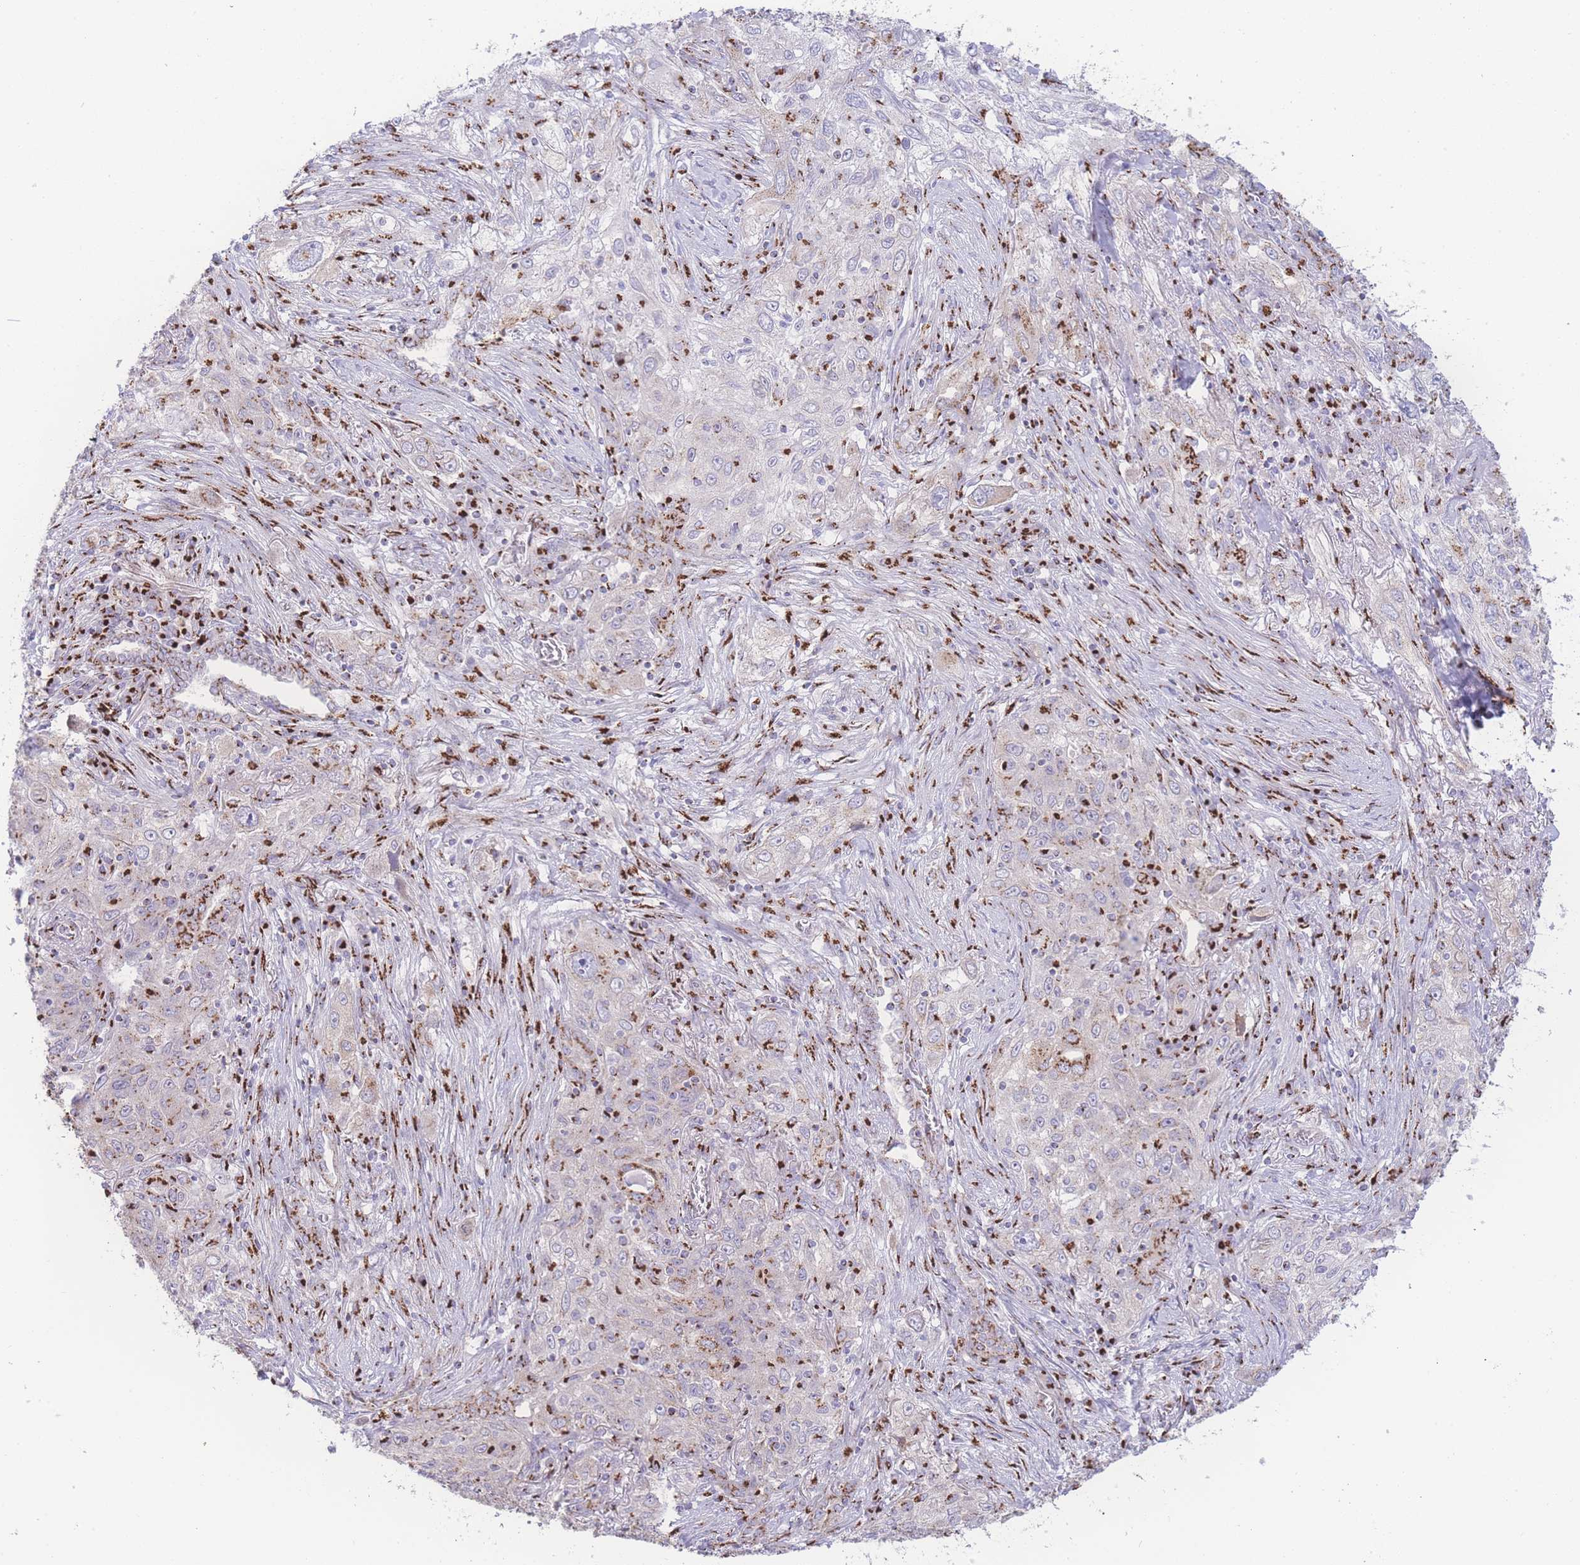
{"staining": {"intensity": "moderate", "quantity": "<25%", "location": "cytoplasmic/membranous"}, "tissue": "lung cancer", "cell_type": "Tumor cells", "image_type": "cancer", "snomed": [{"axis": "morphology", "description": "Squamous cell carcinoma, NOS"}, {"axis": "topography", "description": "Lung"}], "caption": "Protein staining of lung squamous cell carcinoma tissue demonstrates moderate cytoplasmic/membranous positivity in about <25% of tumor cells.", "gene": "GOLM2", "patient": {"sex": "female", "age": 69}}